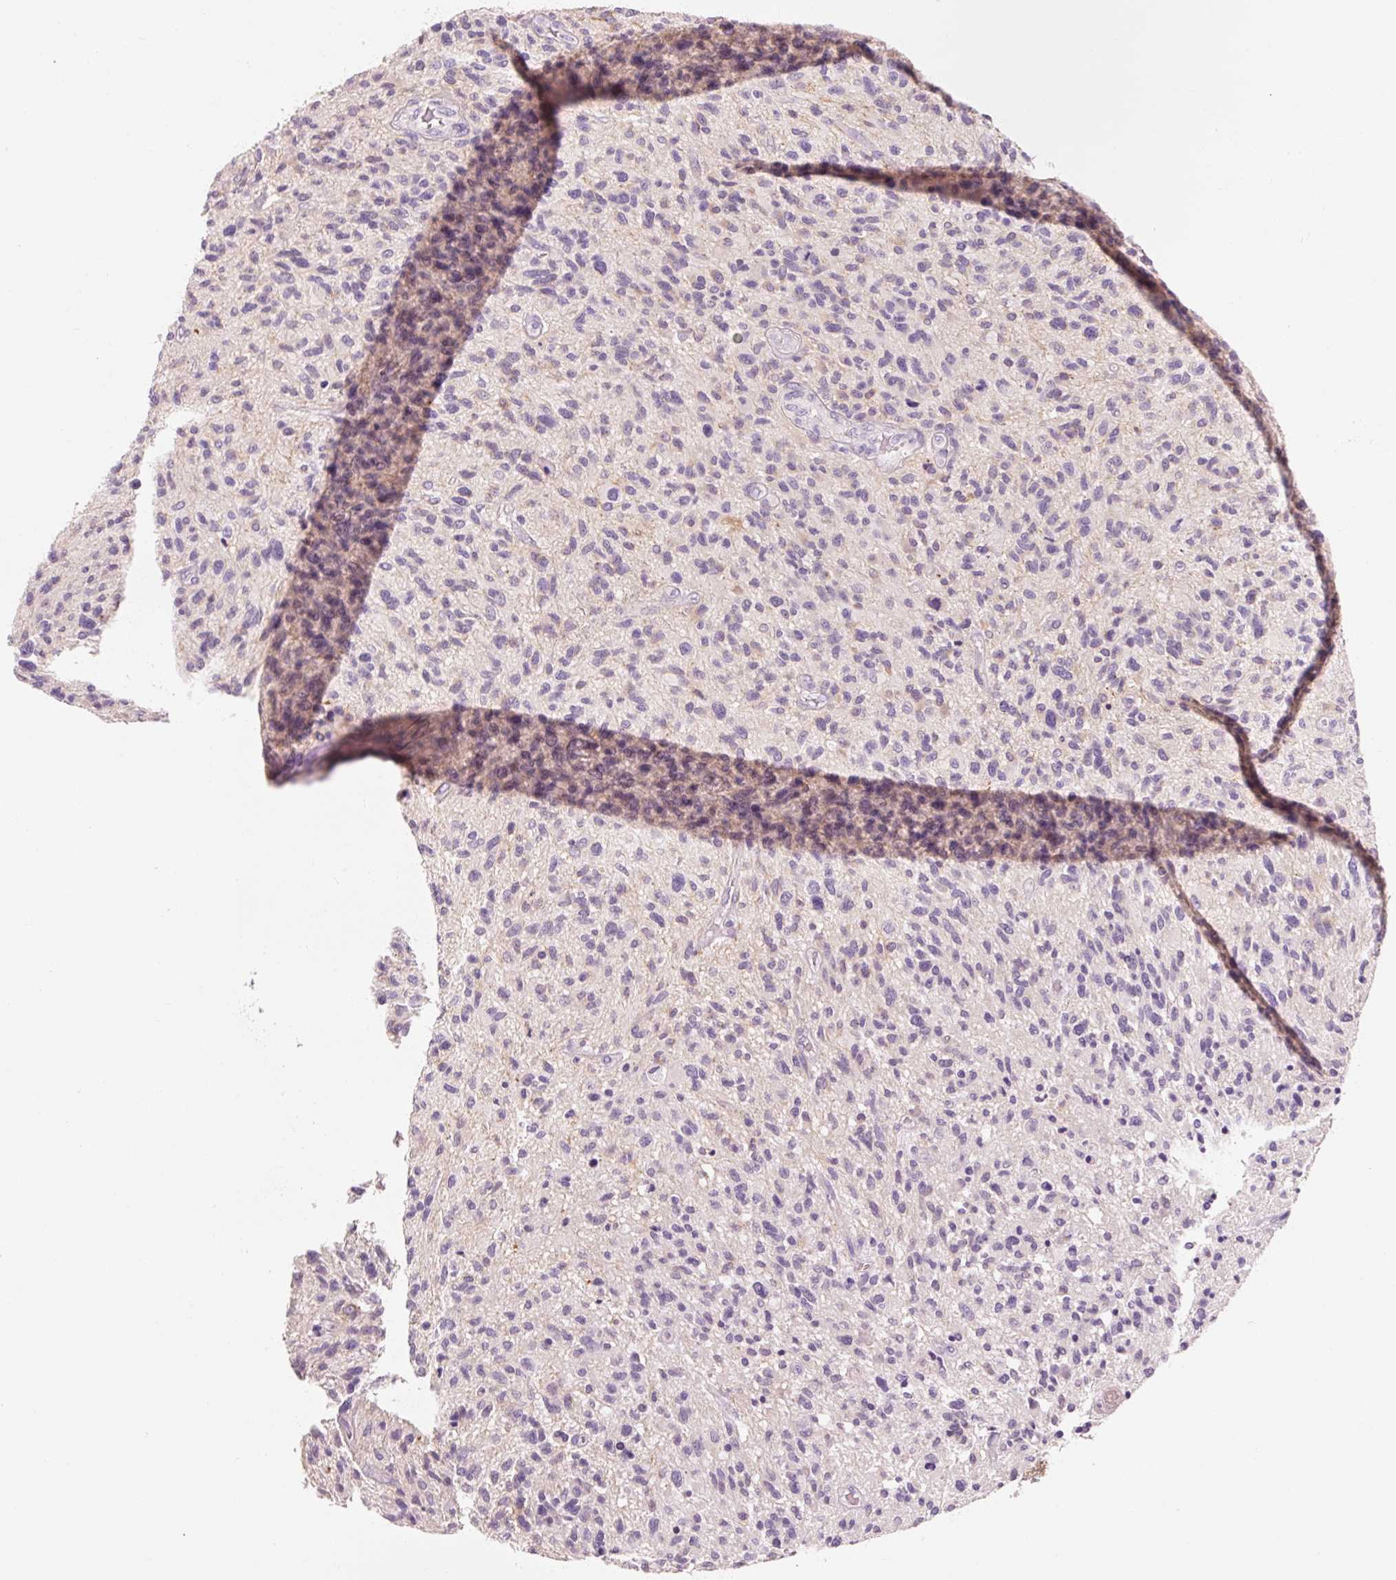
{"staining": {"intensity": "negative", "quantity": "none", "location": "none"}, "tissue": "glioma", "cell_type": "Tumor cells", "image_type": "cancer", "snomed": [{"axis": "morphology", "description": "Glioma, malignant, High grade"}, {"axis": "topography", "description": "Brain"}], "caption": "Immunohistochemistry of human glioma demonstrates no expression in tumor cells.", "gene": "OR8K1", "patient": {"sex": "male", "age": 47}}